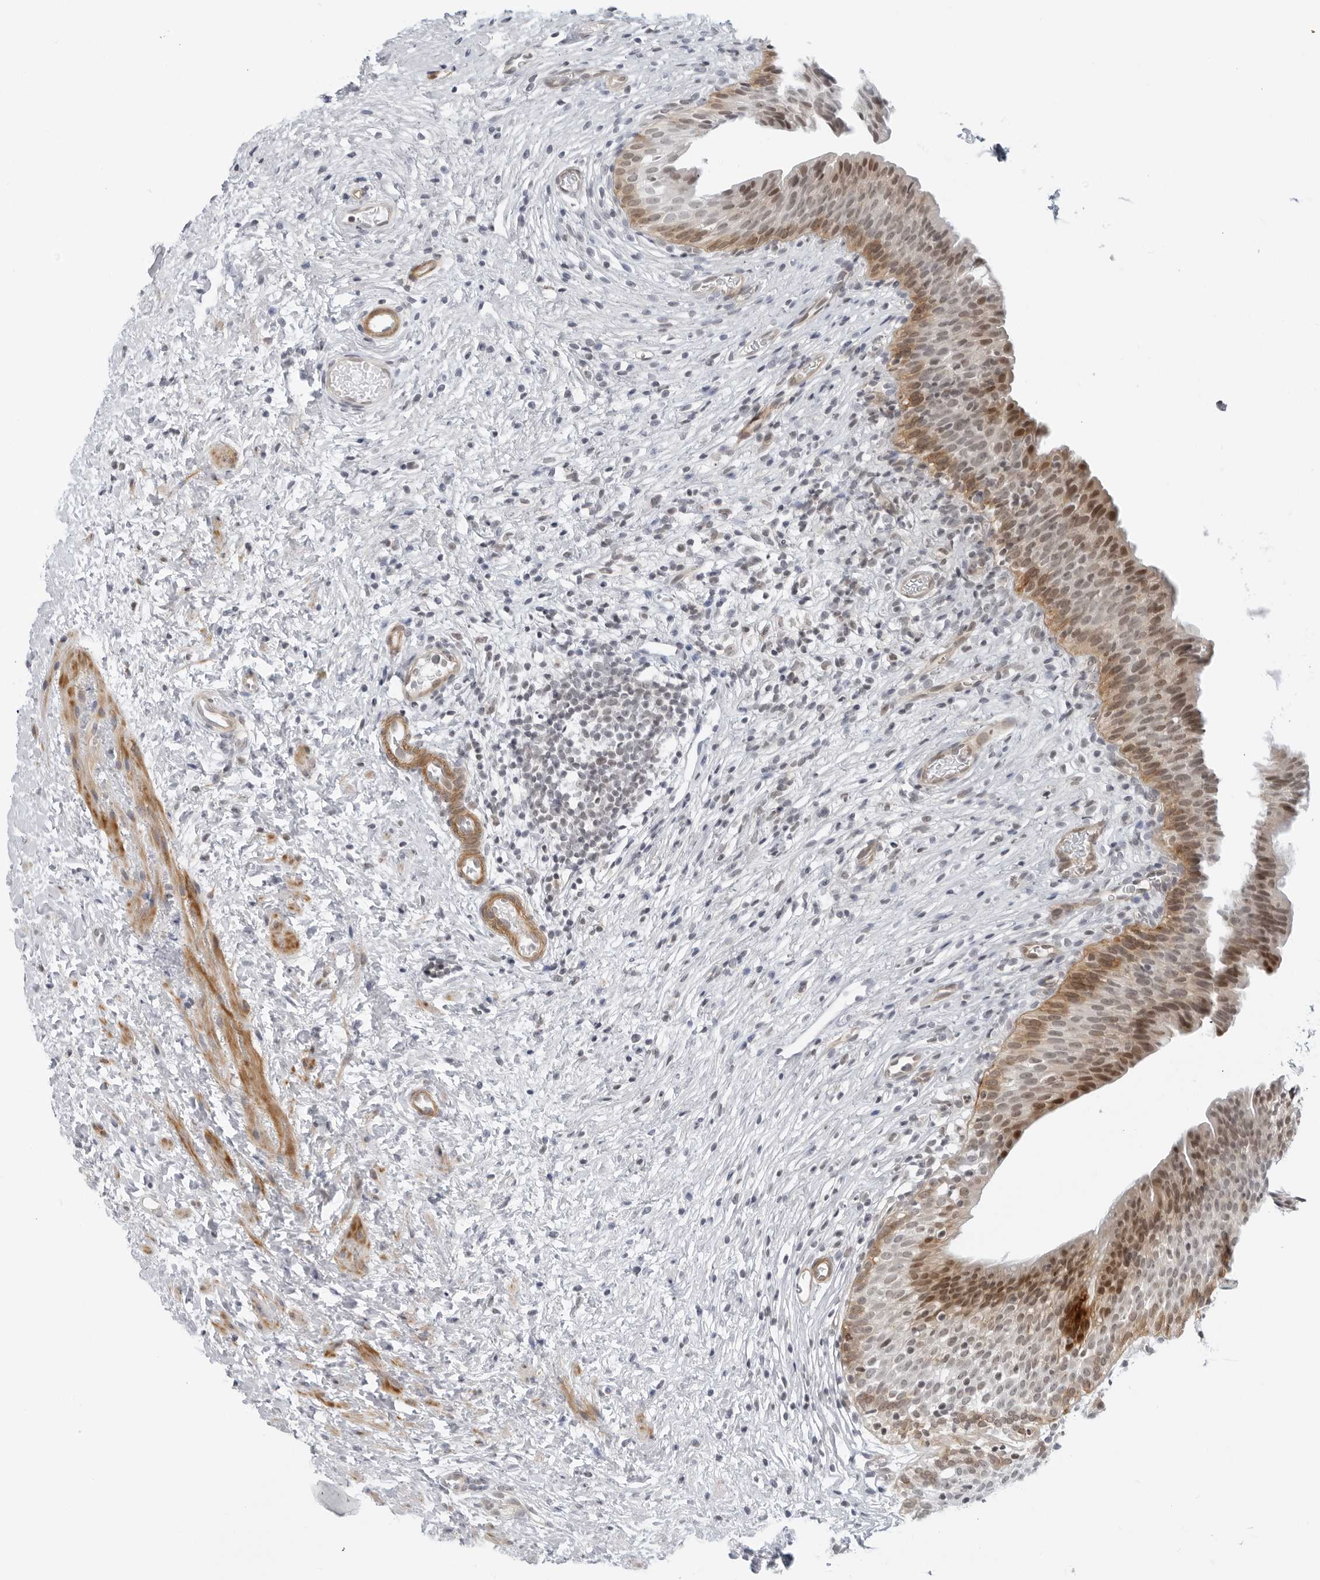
{"staining": {"intensity": "moderate", "quantity": "25%-75%", "location": "cytoplasmic/membranous,nuclear"}, "tissue": "urinary bladder", "cell_type": "Urothelial cells", "image_type": "normal", "snomed": [{"axis": "morphology", "description": "Normal tissue, NOS"}, {"axis": "topography", "description": "Urinary bladder"}], "caption": "Urothelial cells display medium levels of moderate cytoplasmic/membranous,nuclear expression in approximately 25%-75% of cells in normal urinary bladder.", "gene": "SUGCT", "patient": {"sex": "male", "age": 1}}